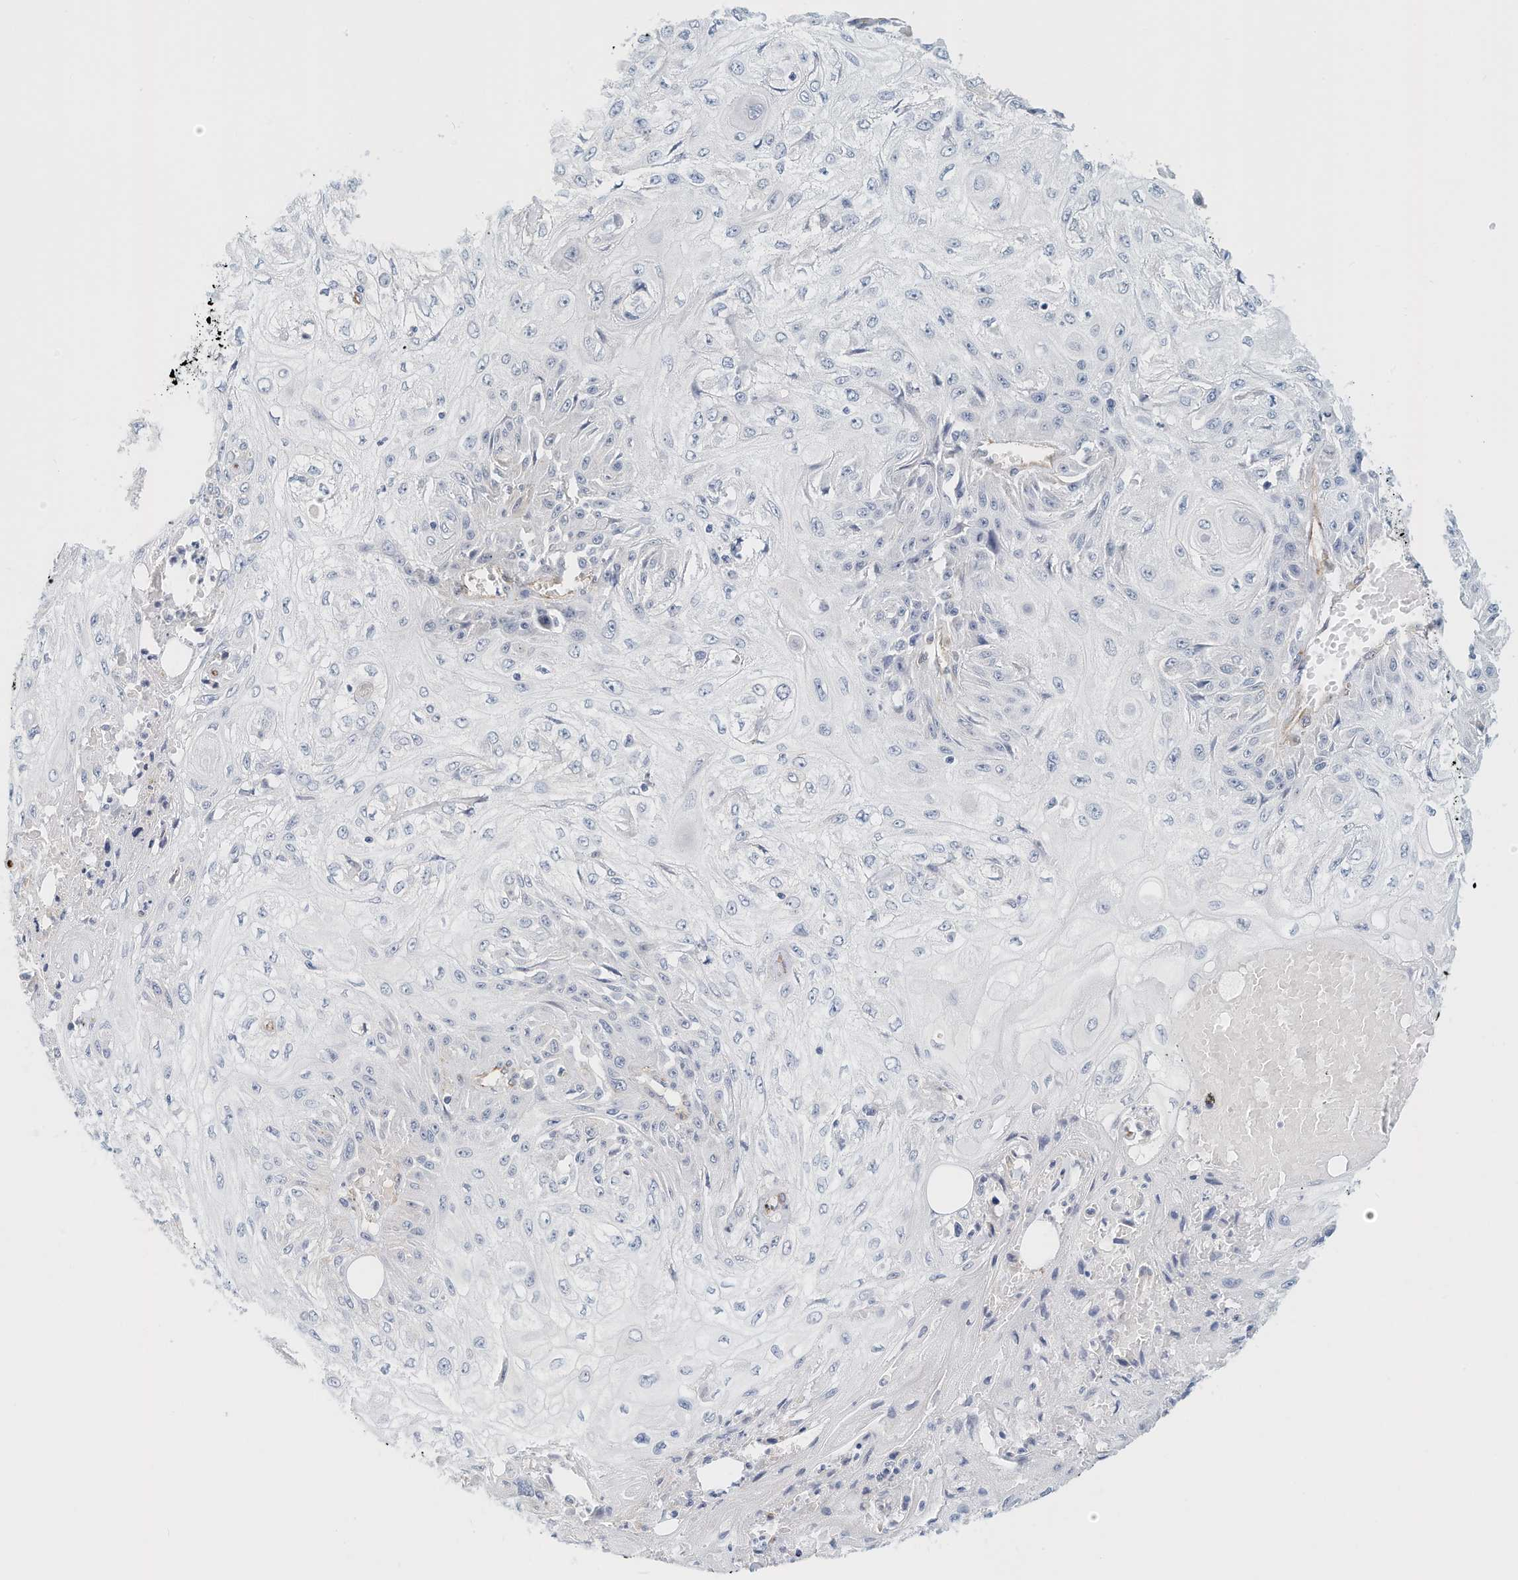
{"staining": {"intensity": "negative", "quantity": "none", "location": "none"}, "tissue": "skin cancer", "cell_type": "Tumor cells", "image_type": "cancer", "snomed": [{"axis": "morphology", "description": "Squamous cell carcinoma, NOS"}, {"axis": "morphology", "description": "Squamous cell carcinoma, metastatic, NOS"}, {"axis": "topography", "description": "Skin"}, {"axis": "topography", "description": "Lymph node"}], "caption": "Human skin squamous cell carcinoma stained for a protein using immunohistochemistry (IHC) reveals no expression in tumor cells.", "gene": "ARHGAP28", "patient": {"sex": "male", "age": 75}}